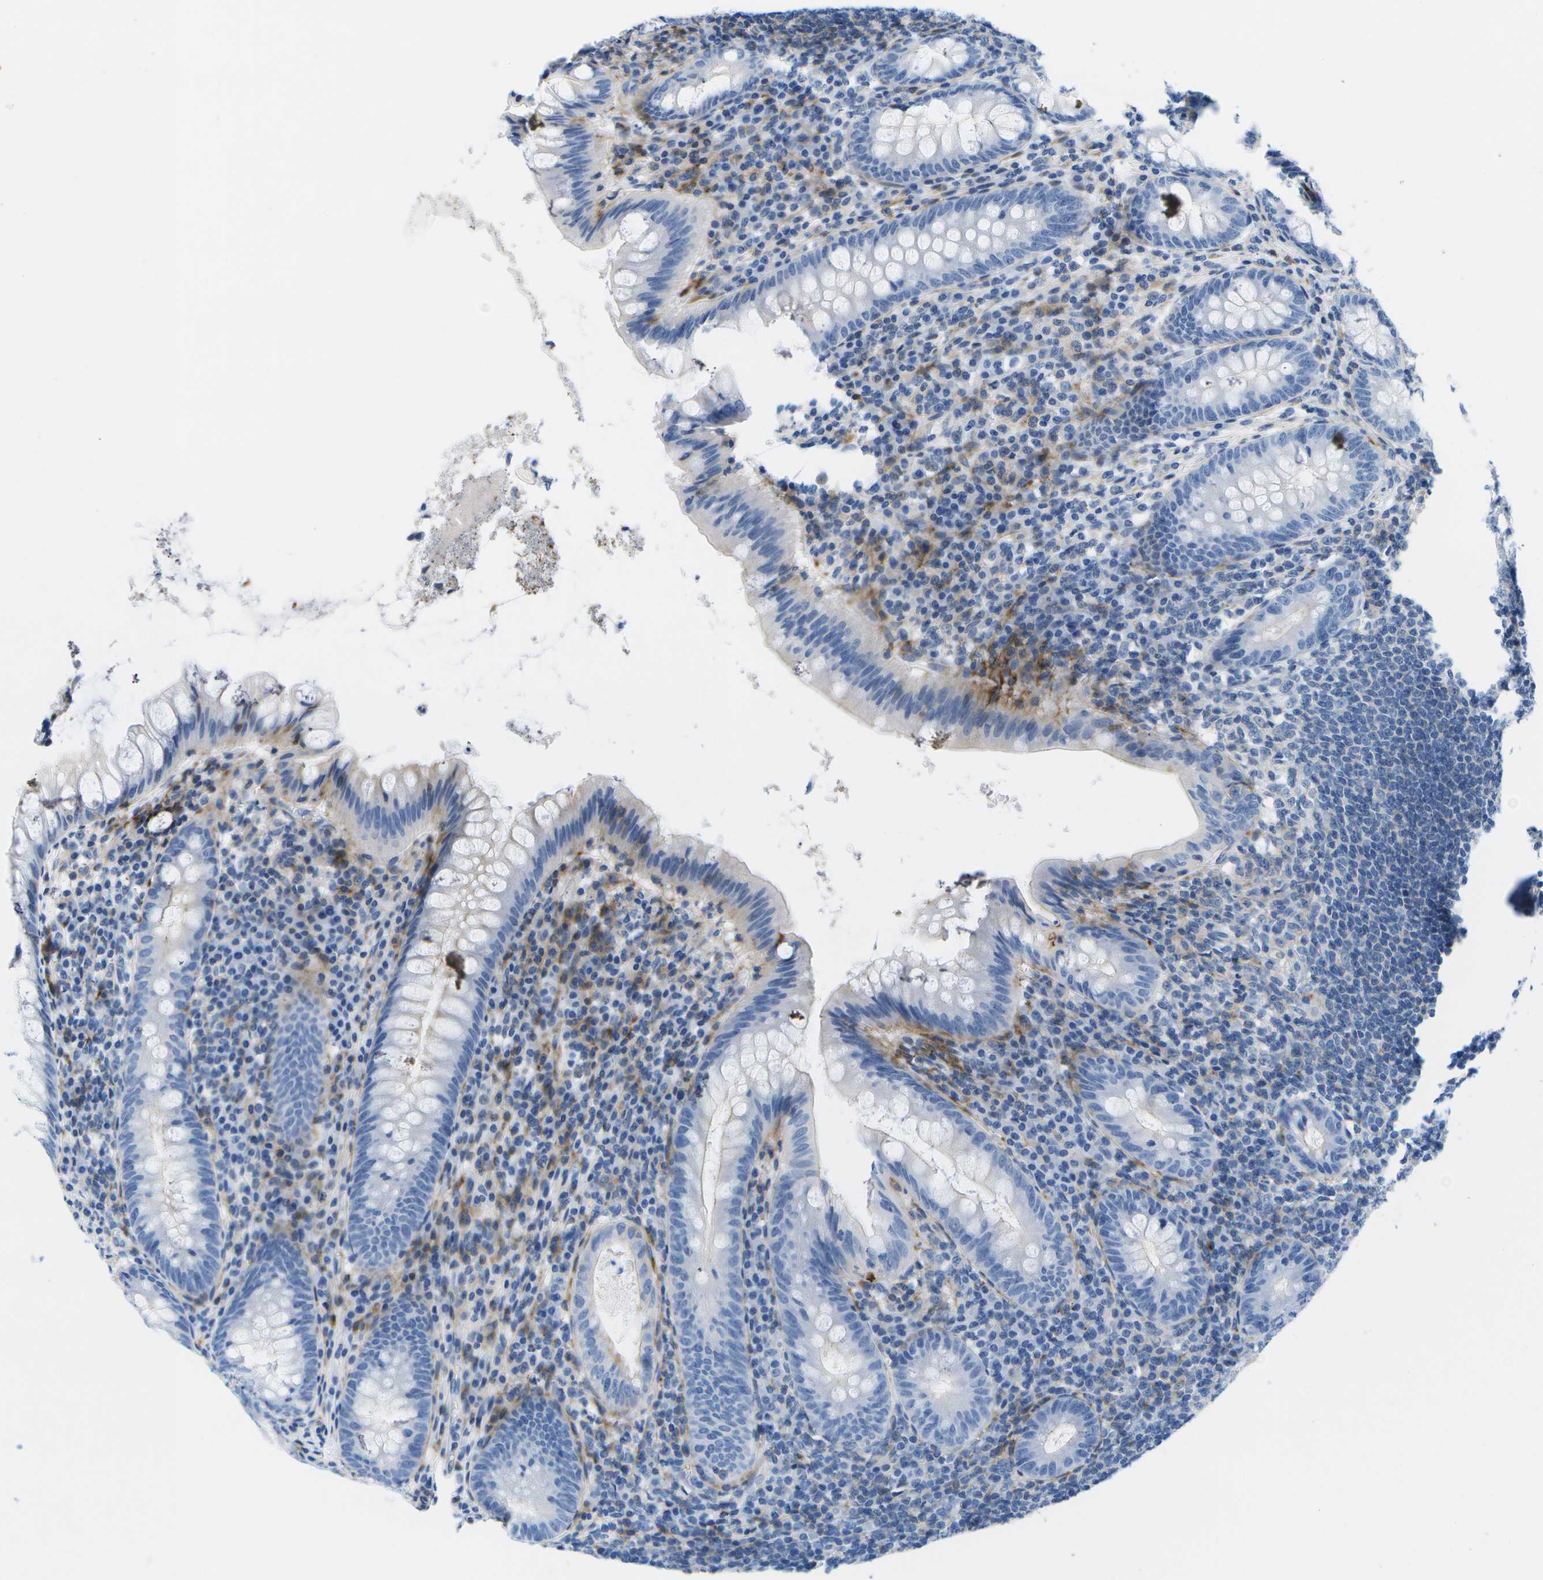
{"staining": {"intensity": "negative", "quantity": "none", "location": "none"}, "tissue": "appendix", "cell_type": "Glandular cells", "image_type": "normal", "snomed": [{"axis": "morphology", "description": "Normal tissue, NOS"}, {"axis": "topography", "description": "Appendix"}], "caption": "The image shows no staining of glandular cells in normal appendix.", "gene": "ADGRG6", "patient": {"sex": "male", "age": 56}}